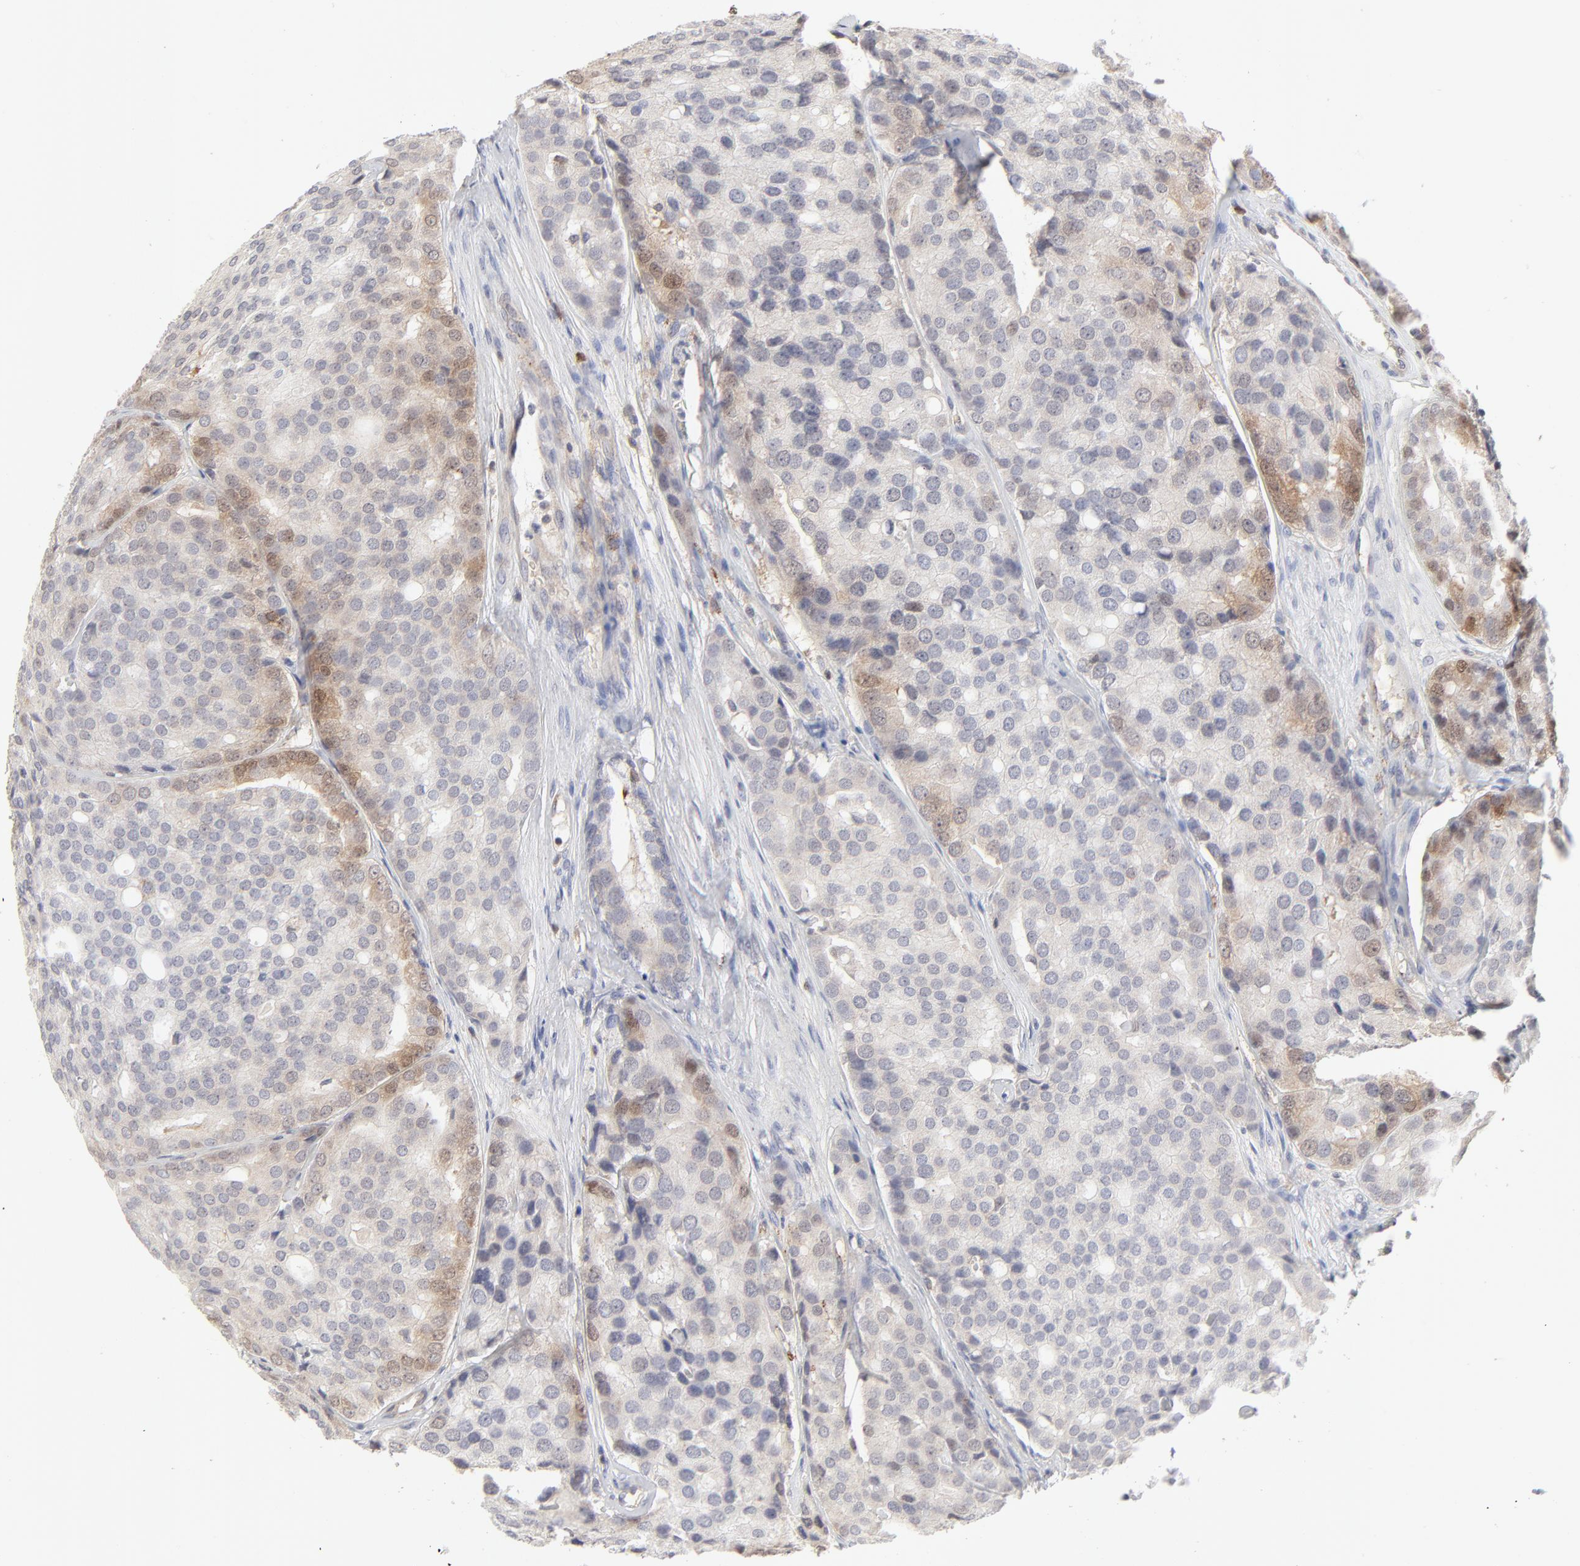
{"staining": {"intensity": "weak", "quantity": "<25%", "location": "nuclear"}, "tissue": "prostate cancer", "cell_type": "Tumor cells", "image_type": "cancer", "snomed": [{"axis": "morphology", "description": "Adenocarcinoma, High grade"}, {"axis": "topography", "description": "Prostate"}], "caption": "Immunohistochemistry (IHC) photomicrograph of human adenocarcinoma (high-grade) (prostate) stained for a protein (brown), which demonstrates no positivity in tumor cells. Brightfield microscopy of IHC stained with DAB (3,3'-diaminobenzidine) (brown) and hematoxylin (blue), captured at high magnification.", "gene": "CDK6", "patient": {"sex": "male", "age": 64}}